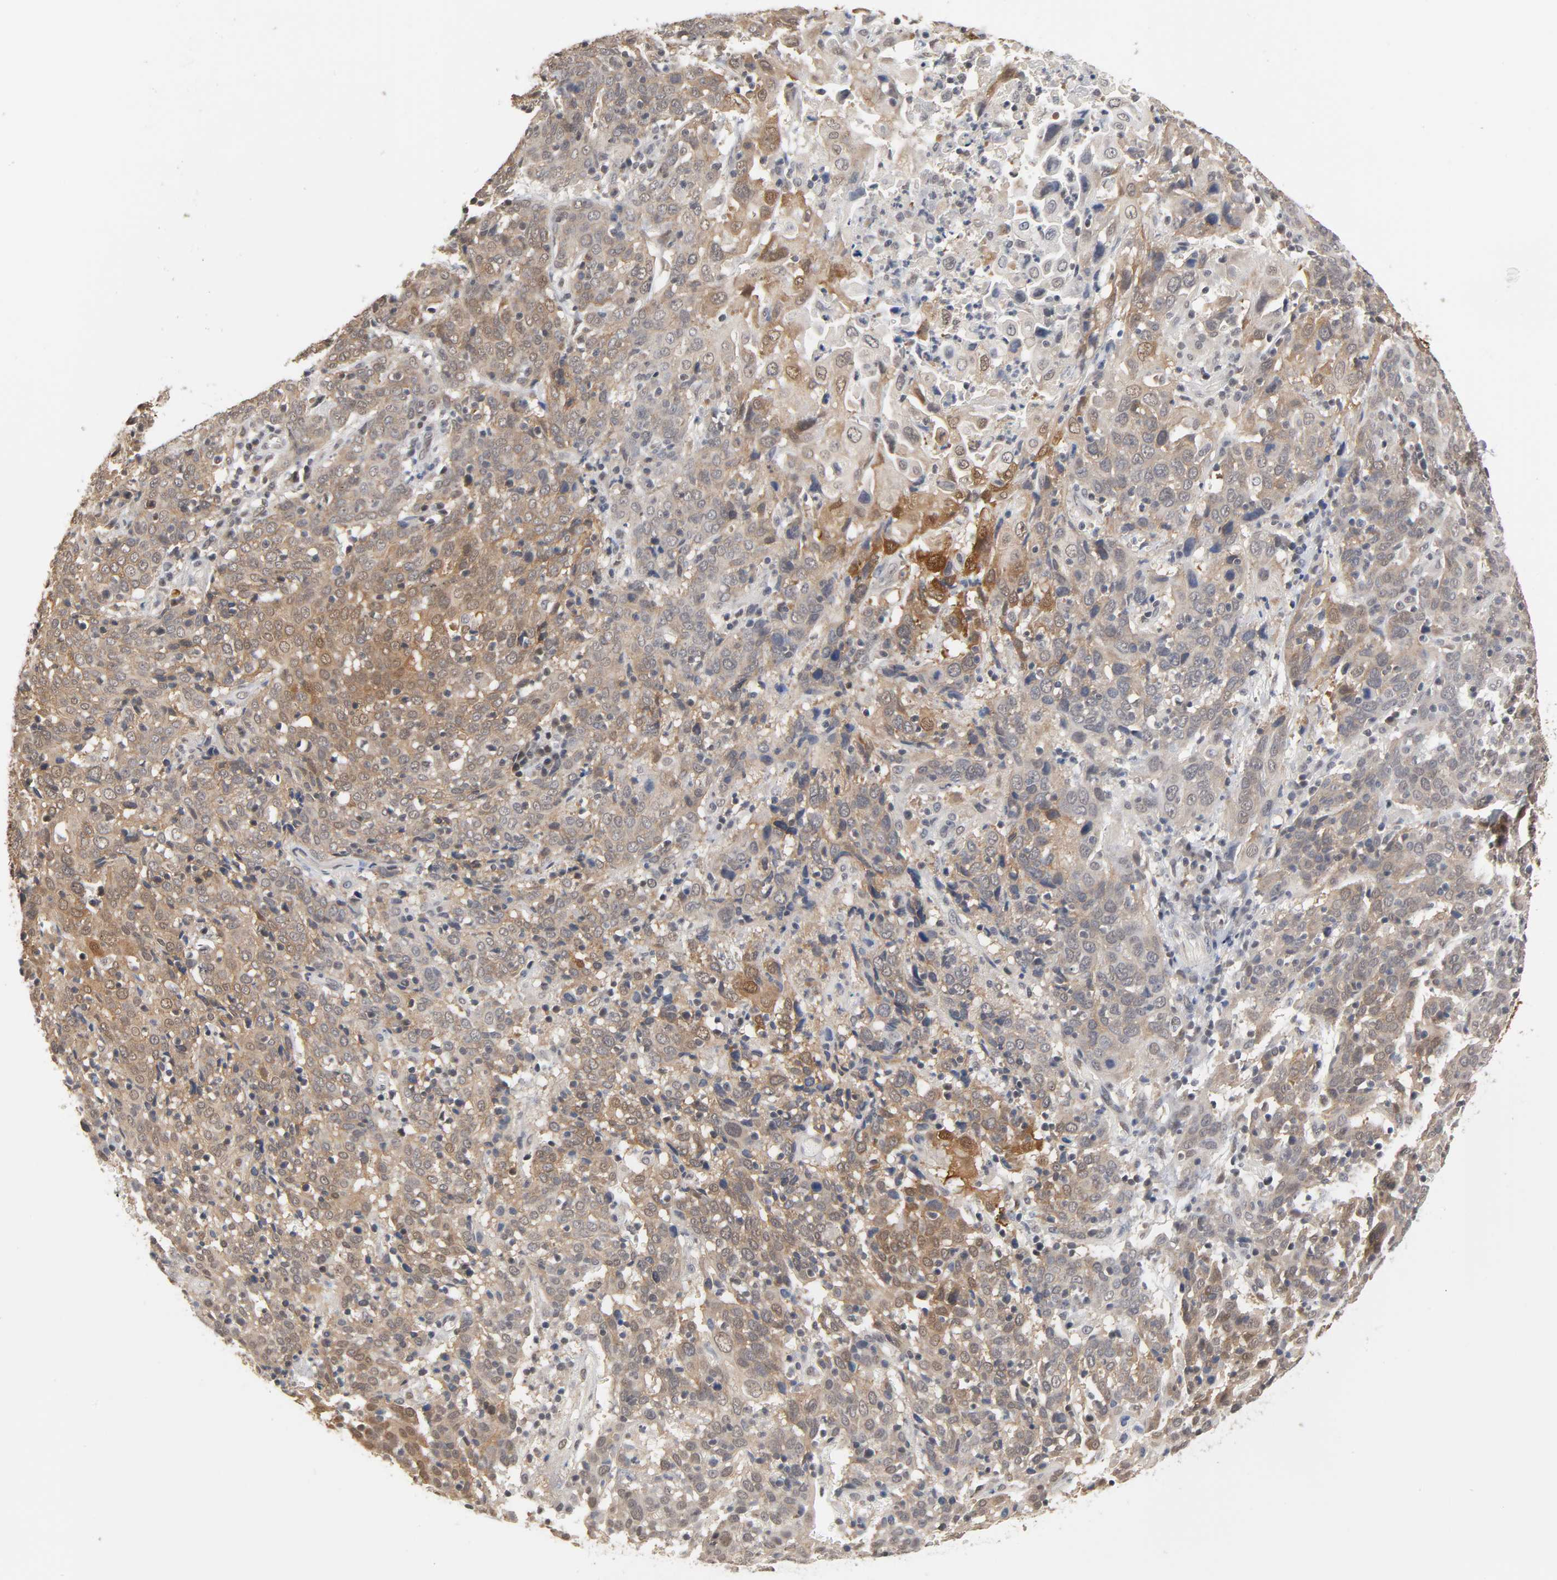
{"staining": {"intensity": "moderate", "quantity": ">75%", "location": "cytoplasmic/membranous"}, "tissue": "cervical cancer", "cell_type": "Tumor cells", "image_type": "cancer", "snomed": [{"axis": "morphology", "description": "Normal tissue, NOS"}, {"axis": "morphology", "description": "Squamous cell carcinoma, NOS"}, {"axis": "topography", "description": "Cervix"}], "caption": "High-magnification brightfield microscopy of cervical cancer stained with DAB (brown) and counterstained with hematoxylin (blue). tumor cells exhibit moderate cytoplasmic/membranous staining is present in approximately>75% of cells.", "gene": "HTR1E", "patient": {"sex": "female", "age": 67}}